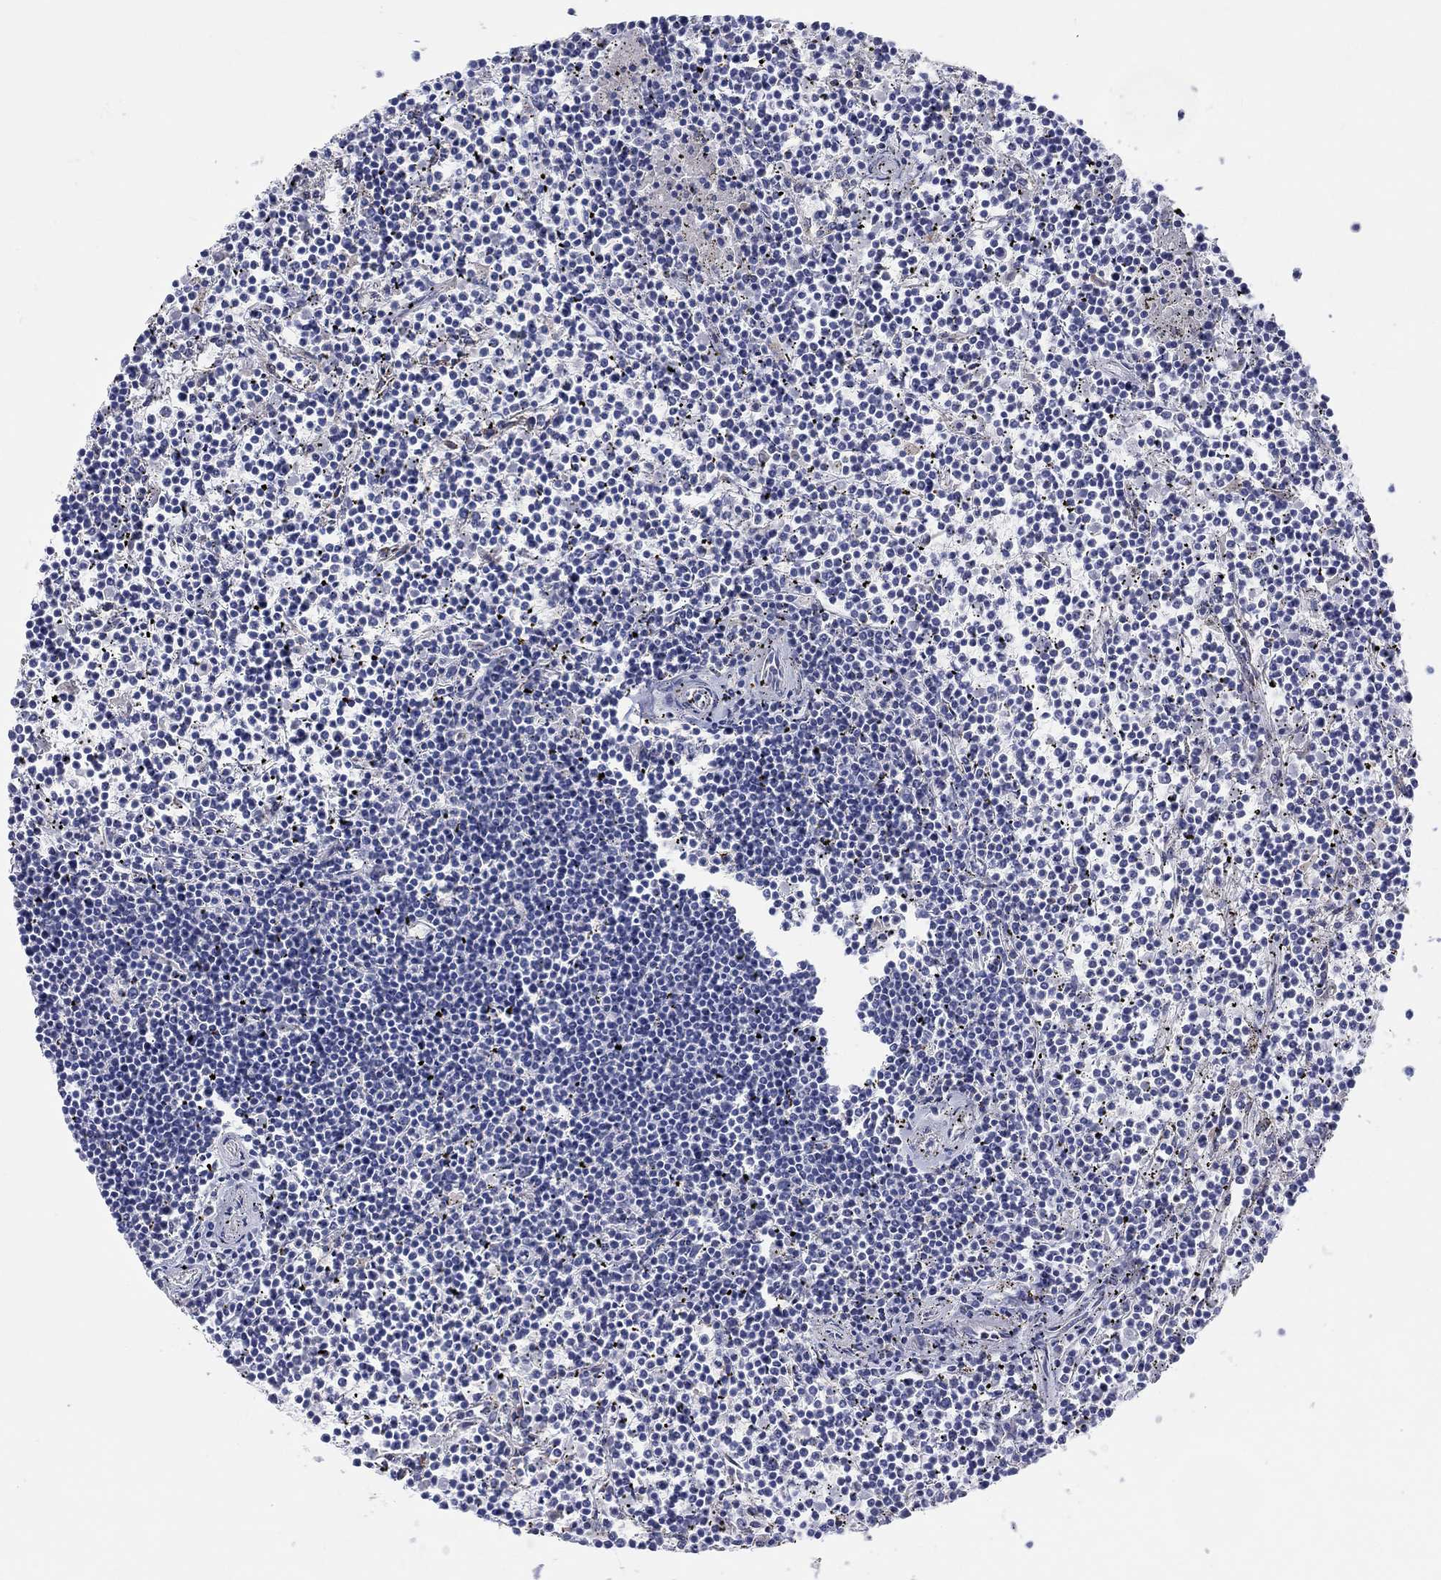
{"staining": {"intensity": "negative", "quantity": "none", "location": "none"}, "tissue": "lymphoma", "cell_type": "Tumor cells", "image_type": "cancer", "snomed": [{"axis": "morphology", "description": "Malignant lymphoma, non-Hodgkin's type, Low grade"}, {"axis": "topography", "description": "Spleen"}], "caption": "DAB (3,3'-diaminobenzidine) immunohistochemical staining of human malignant lymphoma, non-Hodgkin's type (low-grade) demonstrates no significant staining in tumor cells.", "gene": "BCO2", "patient": {"sex": "female", "age": 19}}